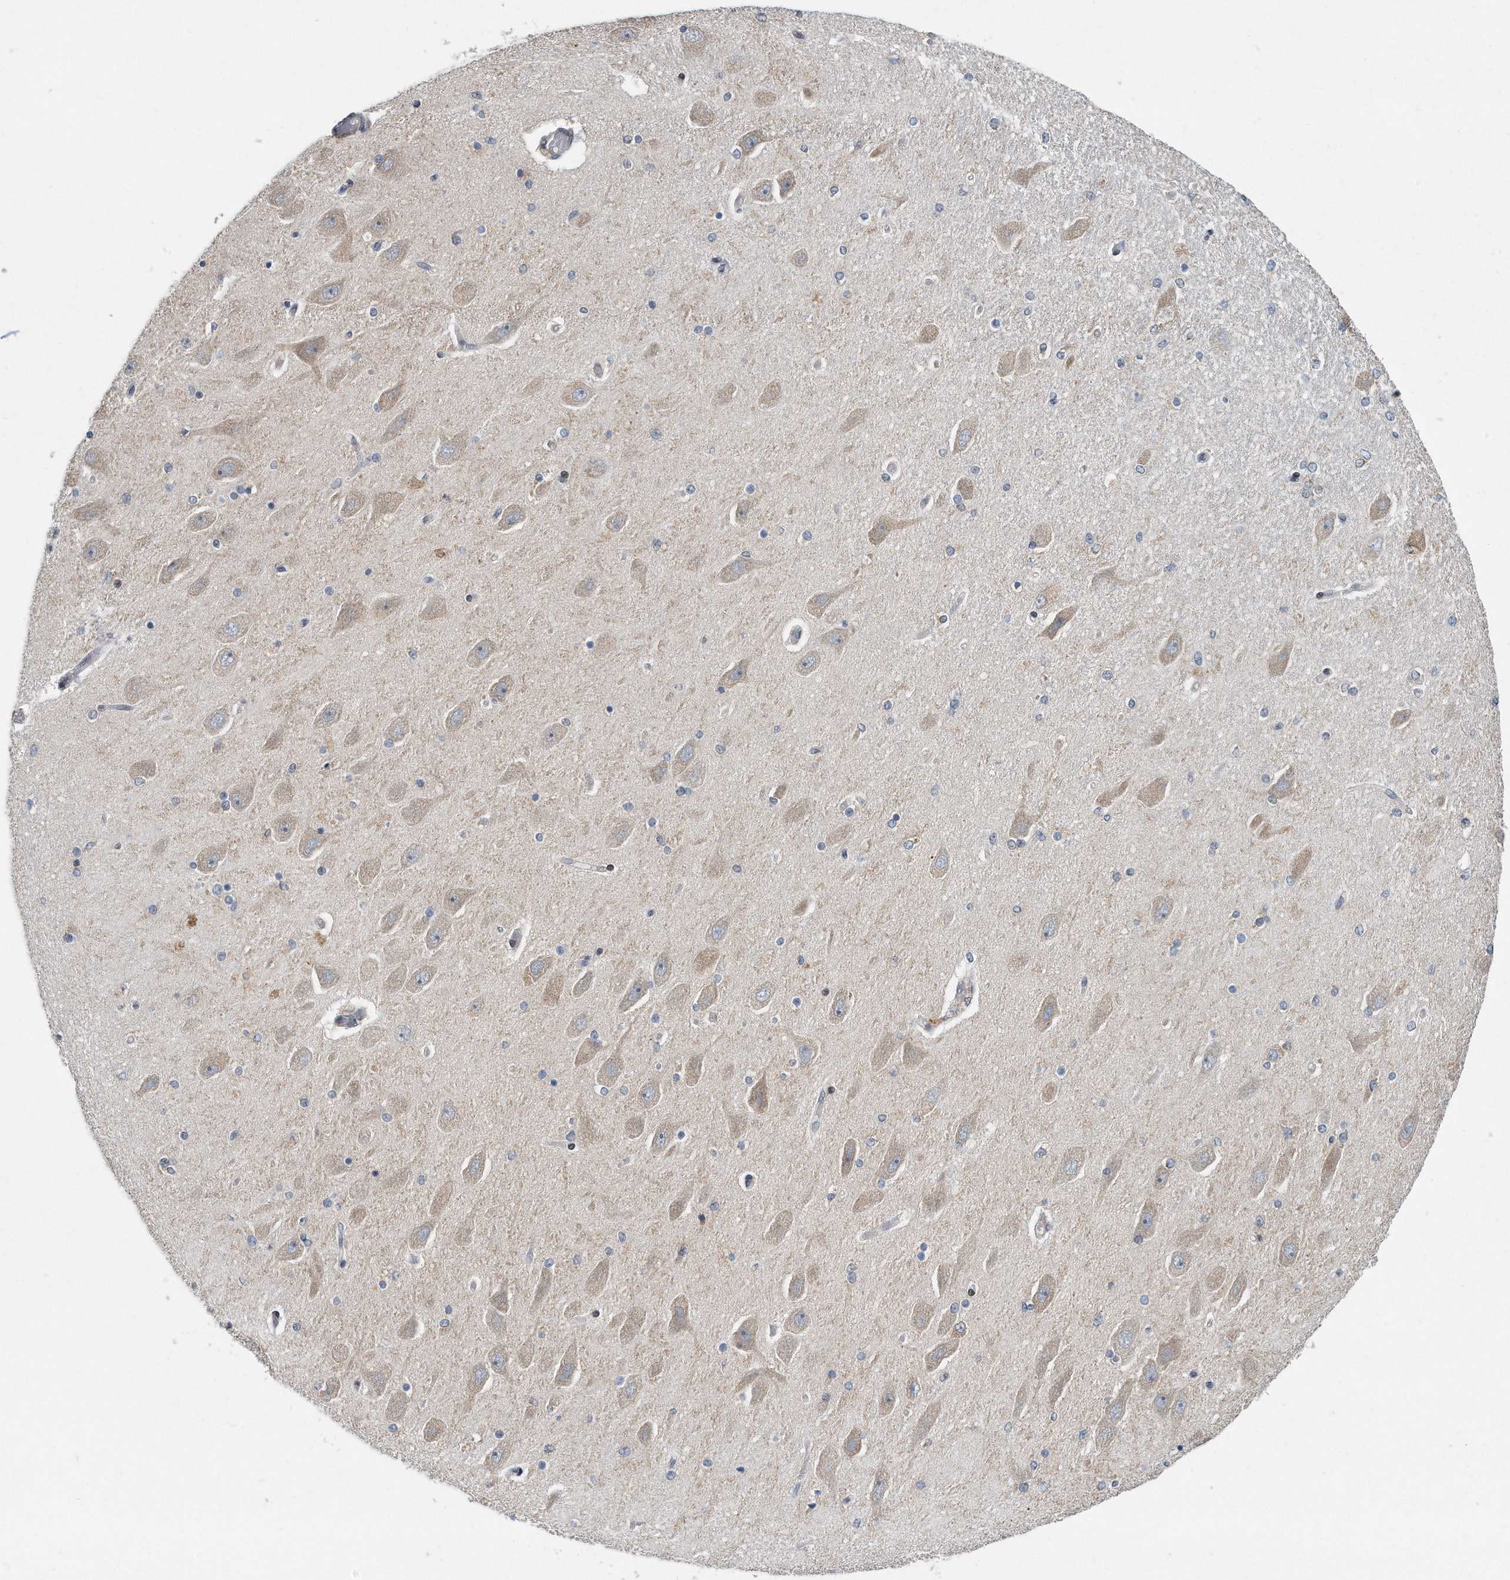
{"staining": {"intensity": "weak", "quantity": "<25%", "location": "cytoplasmic/membranous"}, "tissue": "hippocampus", "cell_type": "Glial cells", "image_type": "normal", "snomed": [{"axis": "morphology", "description": "Normal tissue, NOS"}, {"axis": "topography", "description": "Hippocampus"}], "caption": "Immunohistochemistry micrograph of unremarkable hippocampus: human hippocampus stained with DAB reveals no significant protein positivity in glial cells. (DAB IHC with hematoxylin counter stain).", "gene": "VLDLR", "patient": {"sex": "female", "age": 54}}